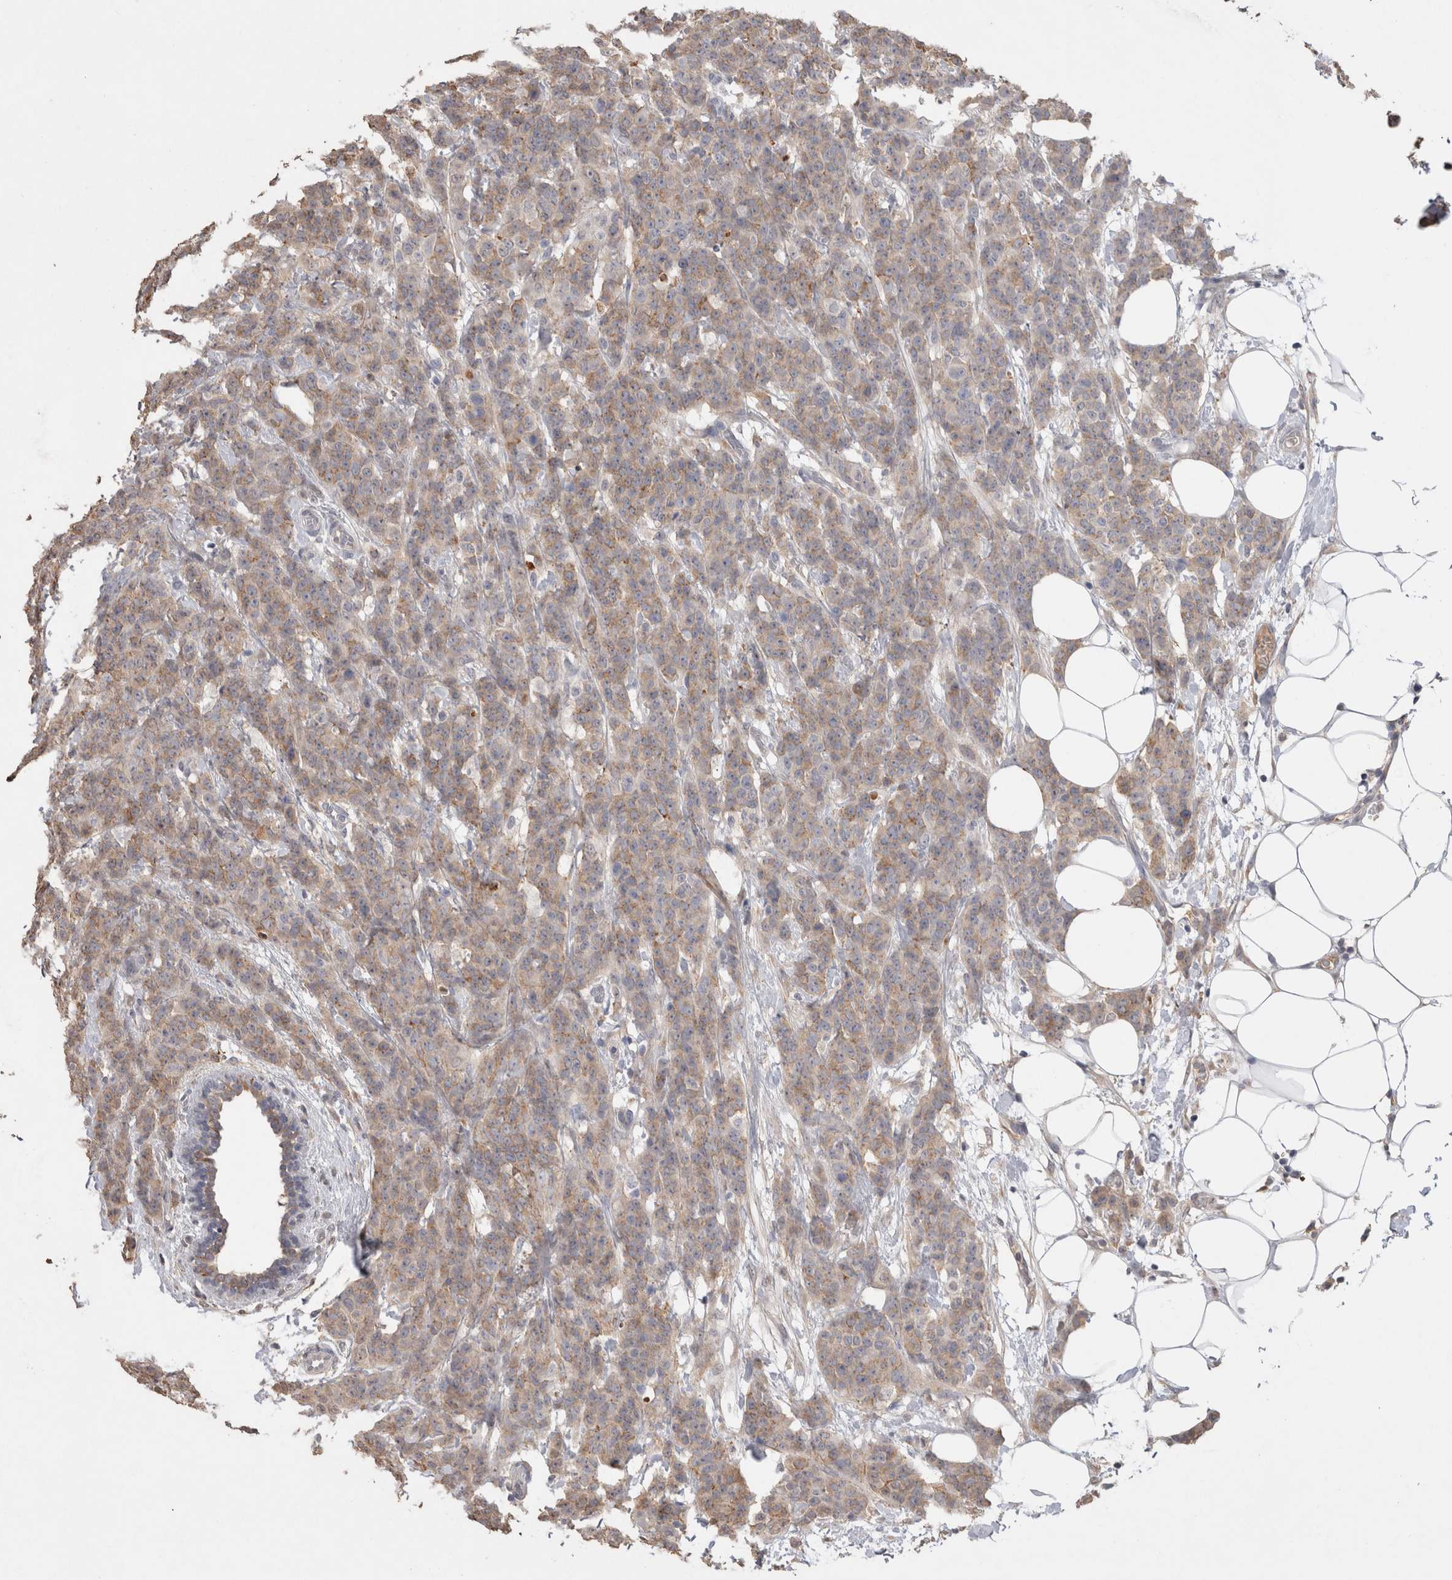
{"staining": {"intensity": "weak", "quantity": ">75%", "location": "cytoplasmic/membranous"}, "tissue": "breast cancer", "cell_type": "Tumor cells", "image_type": "cancer", "snomed": [{"axis": "morphology", "description": "Normal tissue, NOS"}, {"axis": "morphology", "description": "Duct carcinoma"}, {"axis": "topography", "description": "Breast"}], "caption": "Human breast cancer stained for a protein (brown) exhibits weak cytoplasmic/membranous positive staining in approximately >75% of tumor cells.", "gene": "NAALADL2", "patient": {"sex": "female", "age": 40}}